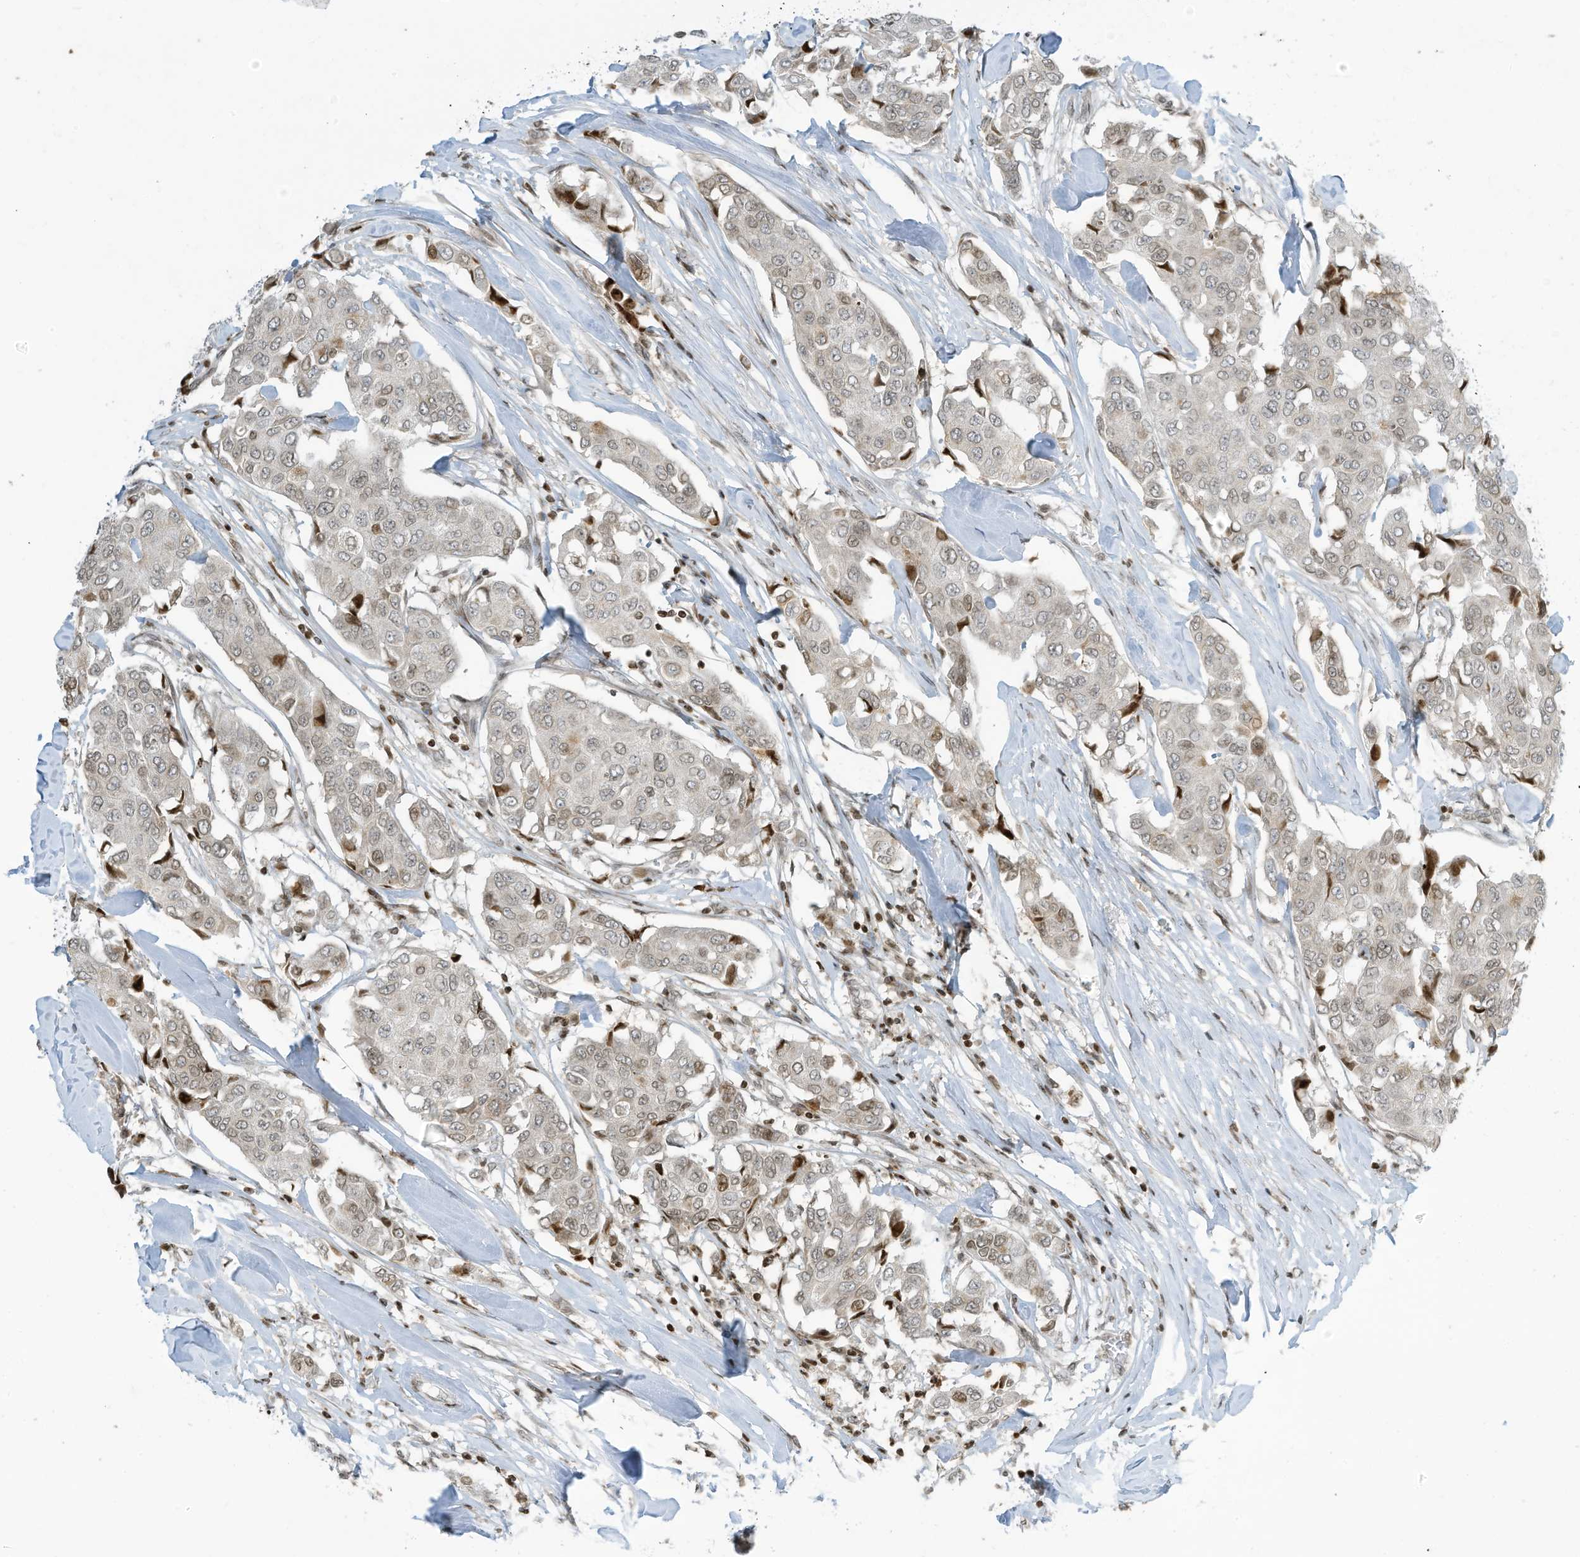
{"staining": {"intensity": "weak", "quantity": "<25%", "location": "nuclear"}, "tissue": "breast cancer", "cell_type": "Tumor cells", "image_type": "cancer", "snomed": [{"axis": "morphology", "description": "Duct carcinoma"}, {"axis": "topography", "description": "Breast"}], "caption": "Breast infiltrating ductal carcinoma was stained to show a protein in brown. There is no significant positivity in tumor cells.", "gene": "ADI1", "patient": {"sex": "female", "age": 80}}